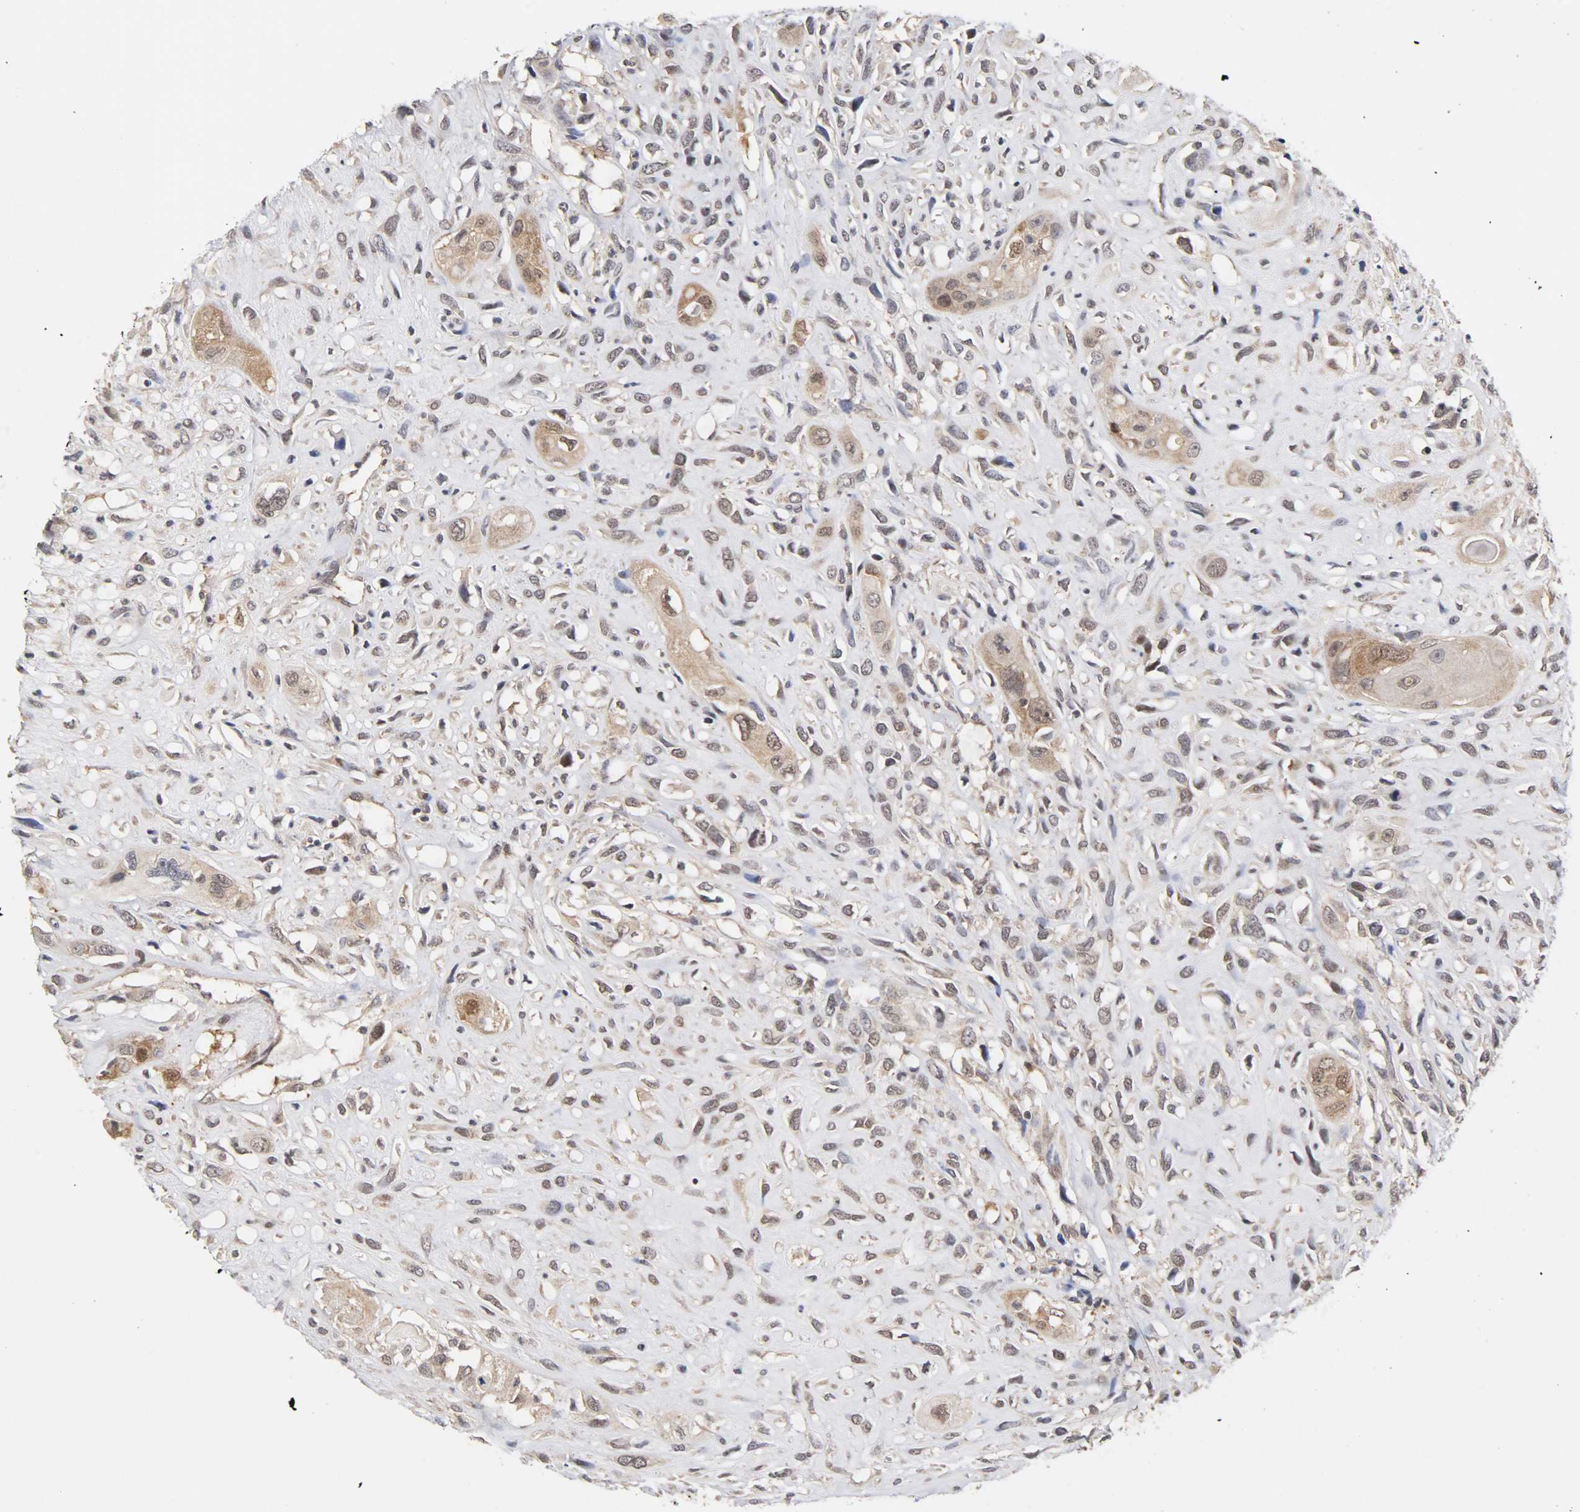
{"staining": {"intensity": "moderate", "quantity": "25%-75%", "location": "cytoplasmic/membranous,nuclear"}, "tissue": "head and neck cancer", "cell_type": "Tumor cells", "image_type": "cancer", "snomed": [{"axis": "morphology", "description": "Necrosis, NOS"}, {"axis": "morphology", "description": "Neoplasm, malignant, NOS"}, {"axis": "topography", "description": "Salivary gland"}, {"axis": "topography", "description": "Head-Neck"}], "caption": "Tumor cells reveal medium levels of moderate cytoplasmic/membranous and nuclear expression in approximately 25%-75% of cells in human head and neck neoplasm (malignant).", "gene": "UBE2M", "patient": {"sex": "male", "age": 43}}